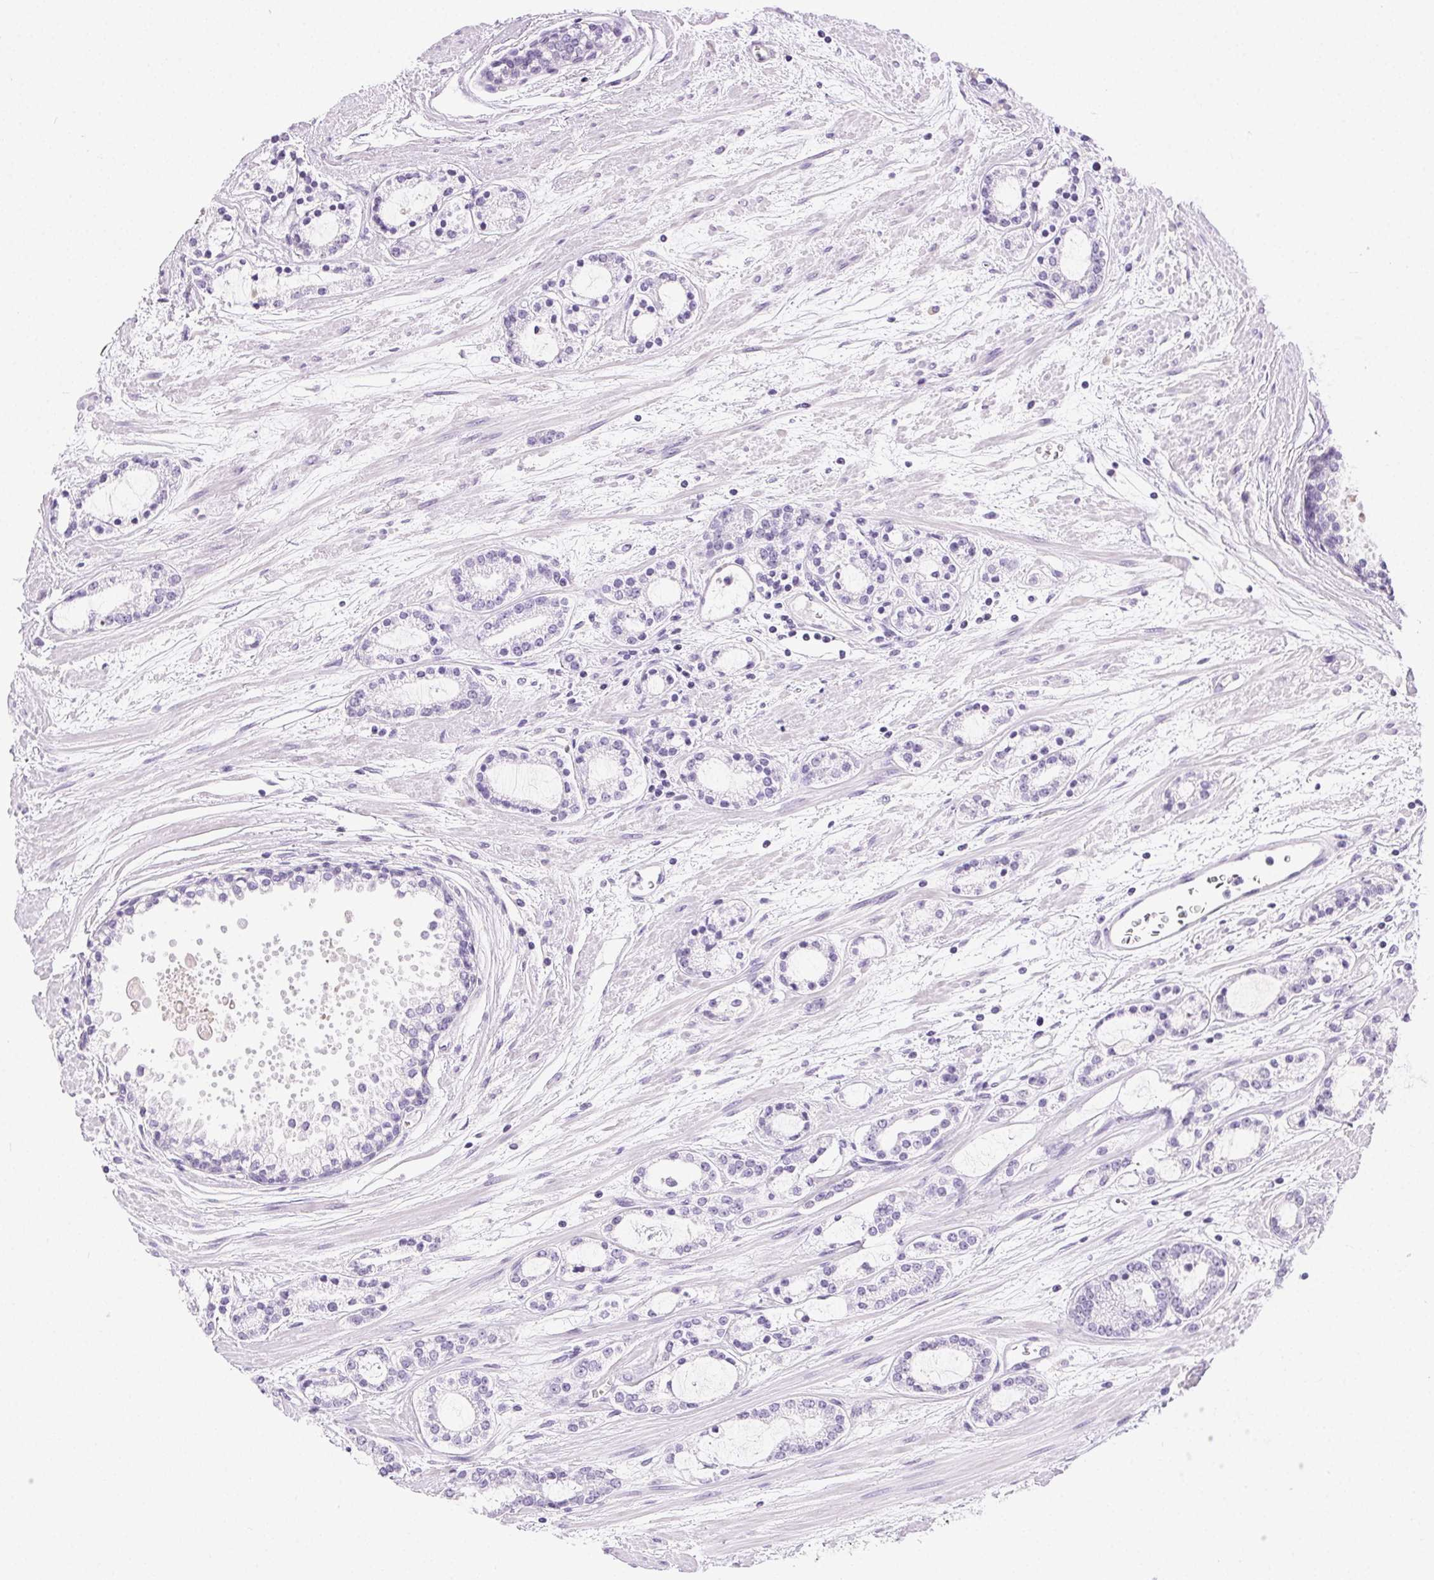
{"staining": {"intensity": "negative", "quantity": "none", "location": "none"}, "tissue": "prostate cancer", "cell_type": "Tumor cells", "image_type": "cancer", "snomed": [{"axis": "morphology", "description": "Adenocarcinoma, Medium grade"}, {"axis": "topography", "description": "Prostate"}], "caption": "Immunohistochemical staining of adenocarcinoma (medium-grade) (prostate) reveals no significant expression in tumor cells.", "gene": "C20orf85", "patient": {"sex": "male", "age": 57}}